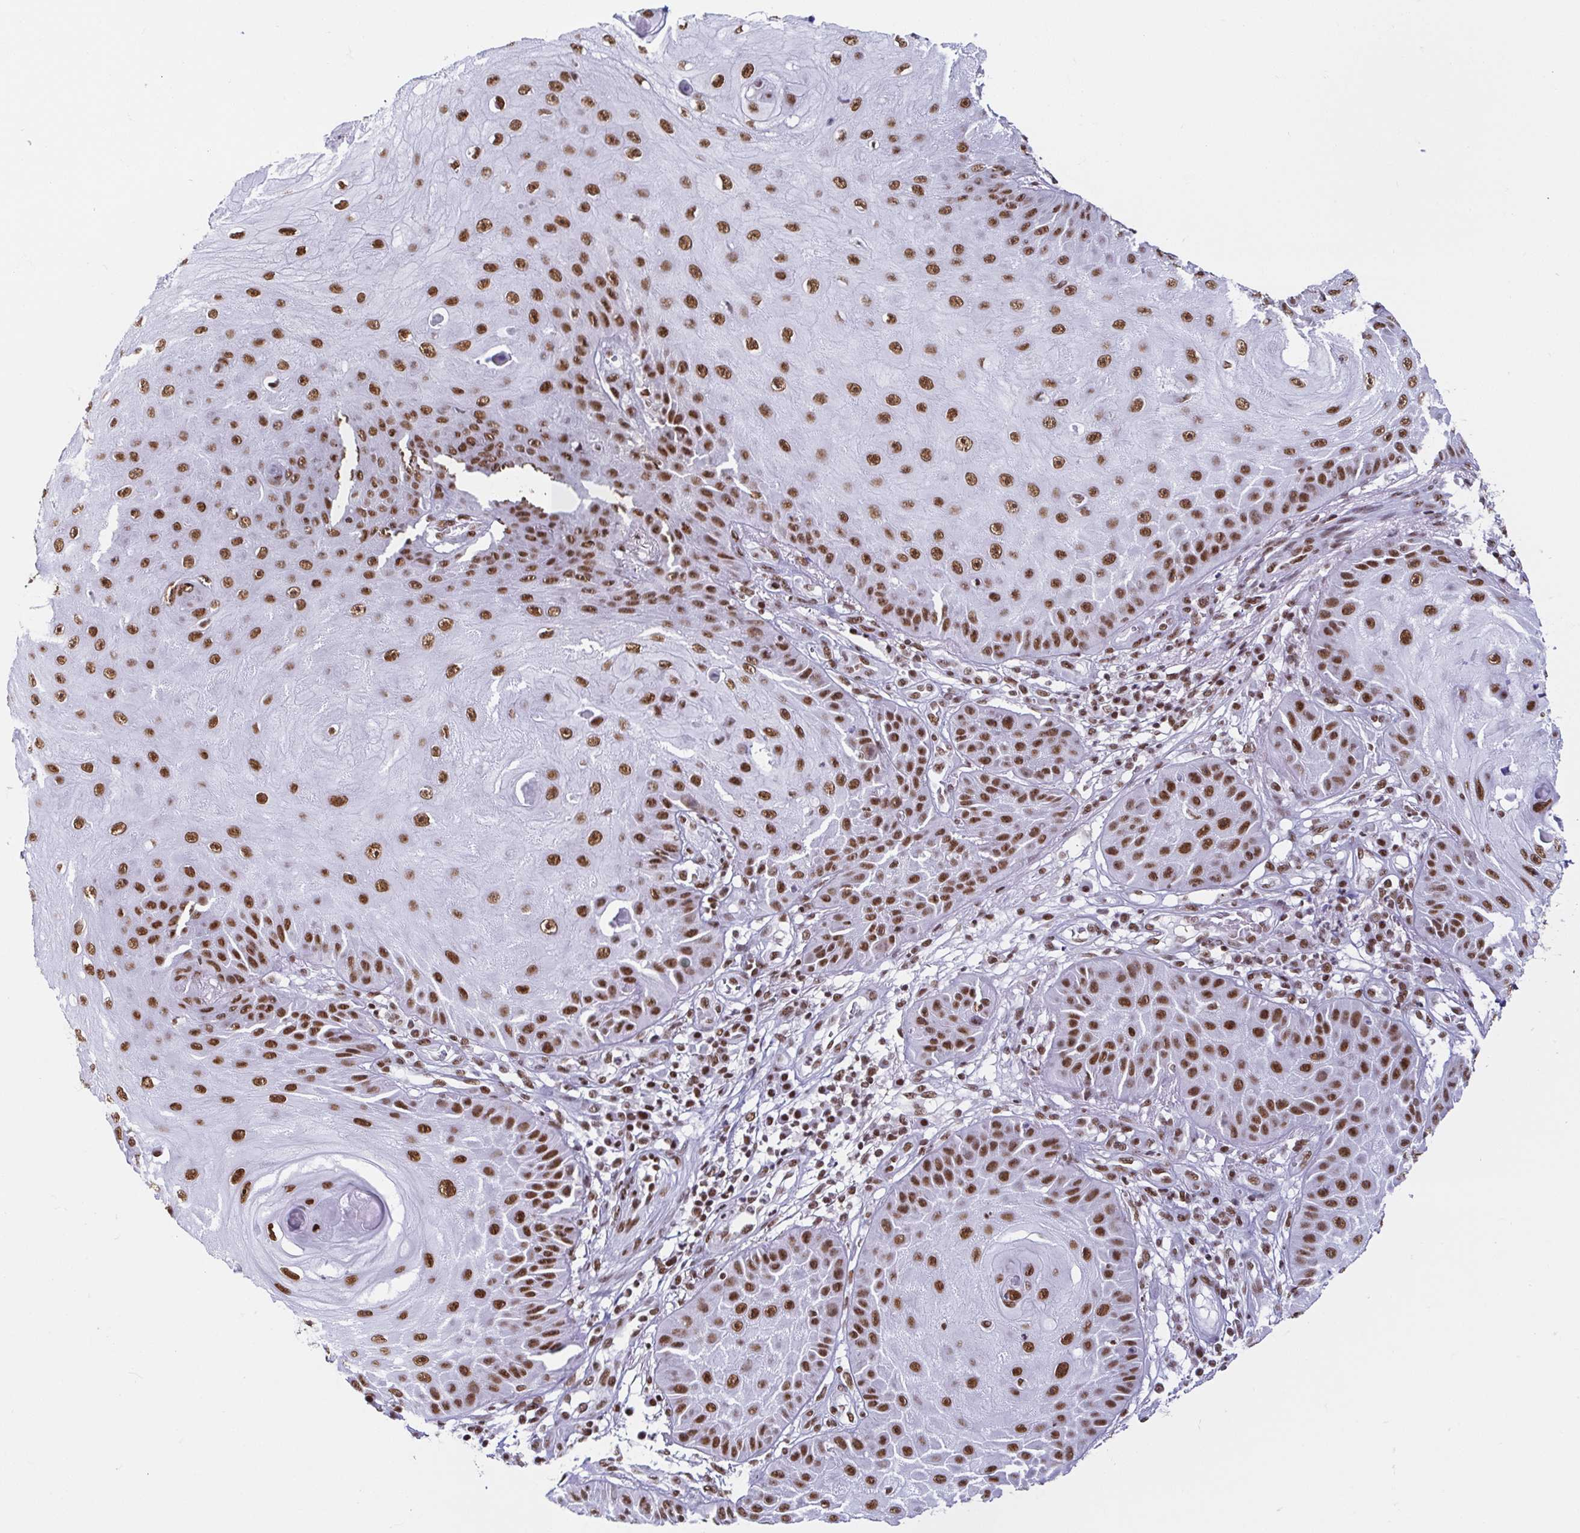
{"staining": {"intensity": "moderate", "quantity": "25%-75%", "location": "nuclear"}, "tissue": "skin cancer", "cell_type": "Tumor cells", "image_type": "cancer", "snomed": [{"axis": "morphology", "description": "Squamous cell carcinoma, NOS"}, {"axis": "topography", "description": "Skin"}], "caption": "The micrograph exhibits a brown stain indicating the presence of a protein in the nuclear of tumor cells in skin cancer (squamous cell carcinoma).", "gene": "EWSR1", "patient": {"sex": "male", "age": 70}}